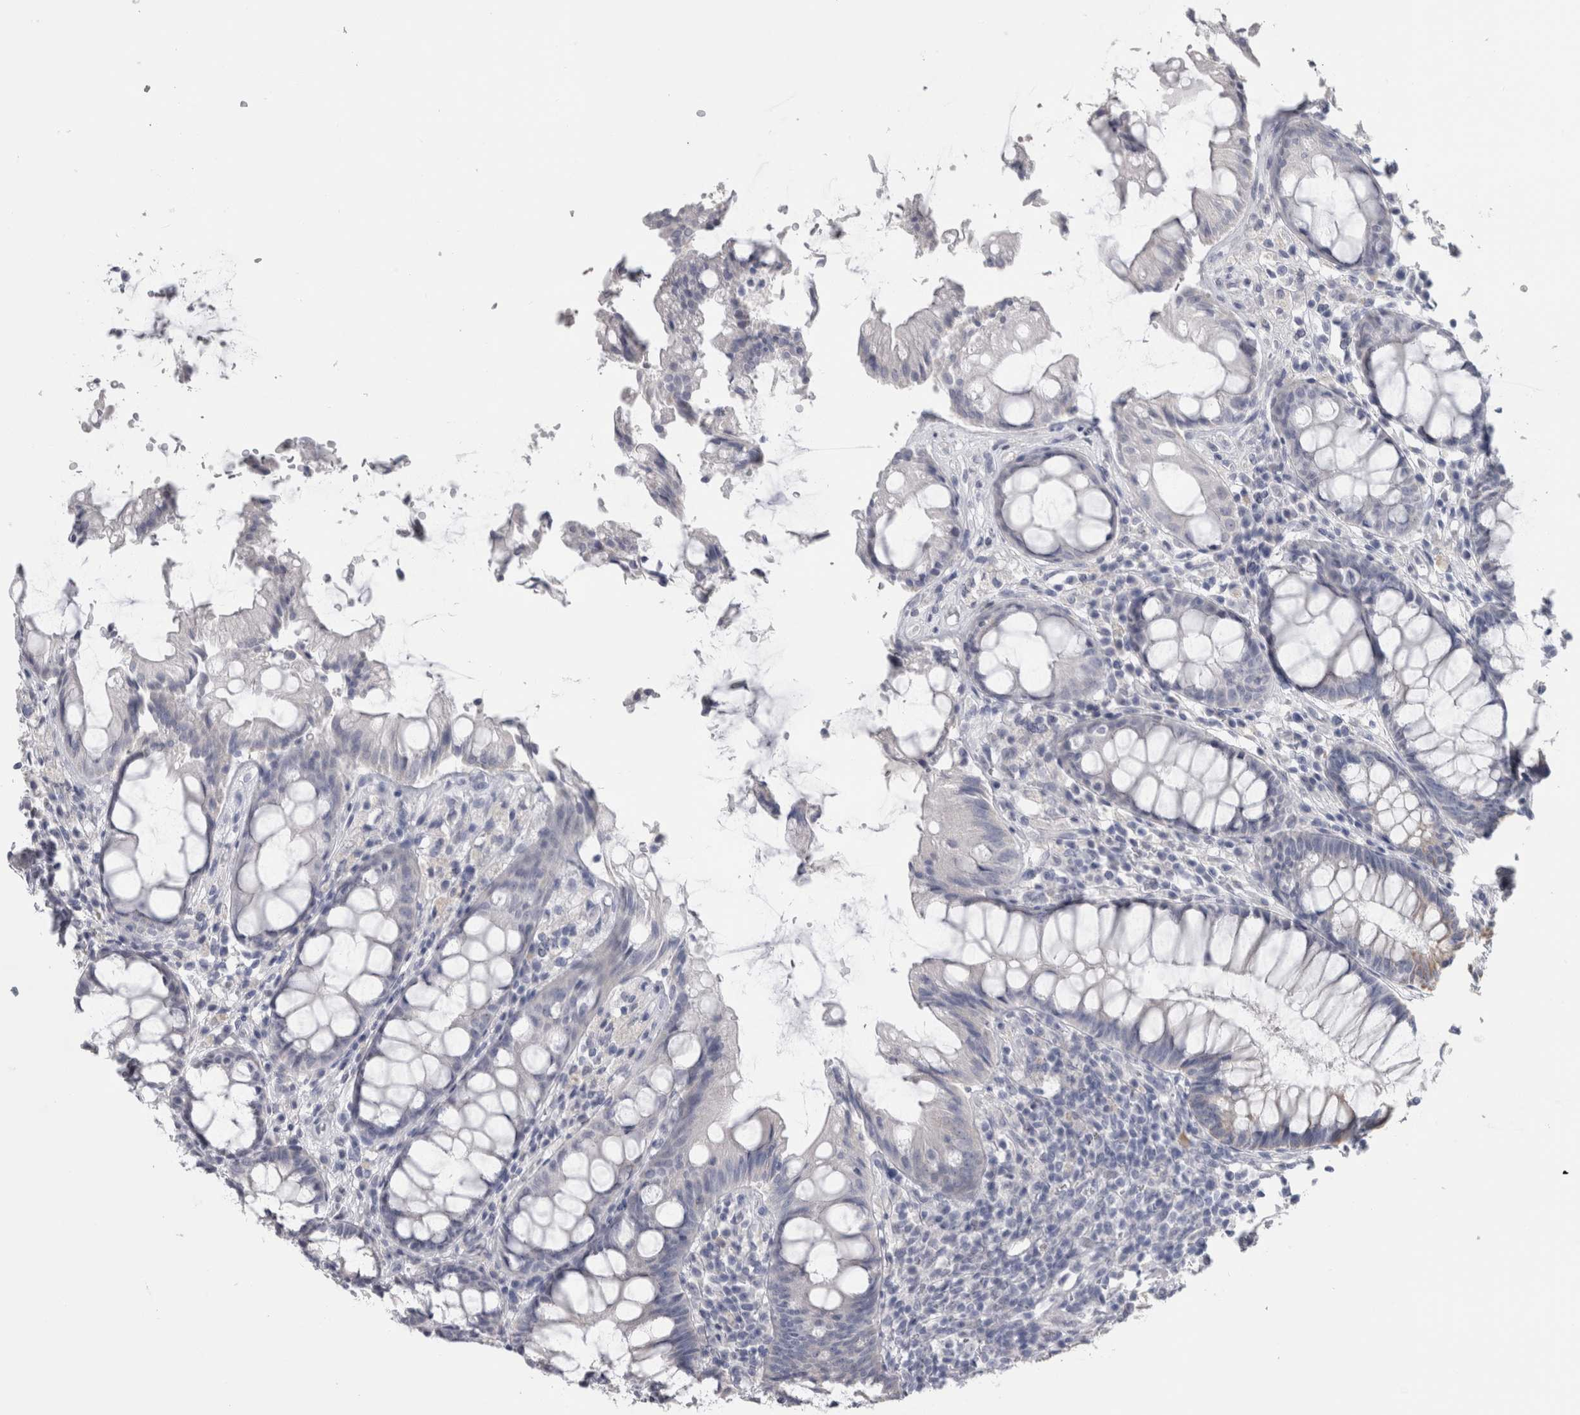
{"staining": {"intensity": "negative", "quantity": "none", "location": "none"}, "tissue": "rectum", "cell_type": "Glandular cells", "image_type": "normal", "snomed": [{"axis": "morphology", "description": "Normal tissue, NOS"}, {"axis": "topography", "description": "Rectum"}], "caption": "There is no significant positivity in glandular cells of rectum. Brightfield microscopy of immunohistochemistry (IHC) stained with DAB (3,3'-diaminobenzidine) (brown) and hematoxylin (blue), captured at high magnification.", "gene": "MSMB", "patient": {"sex": "male", "age": 64}}